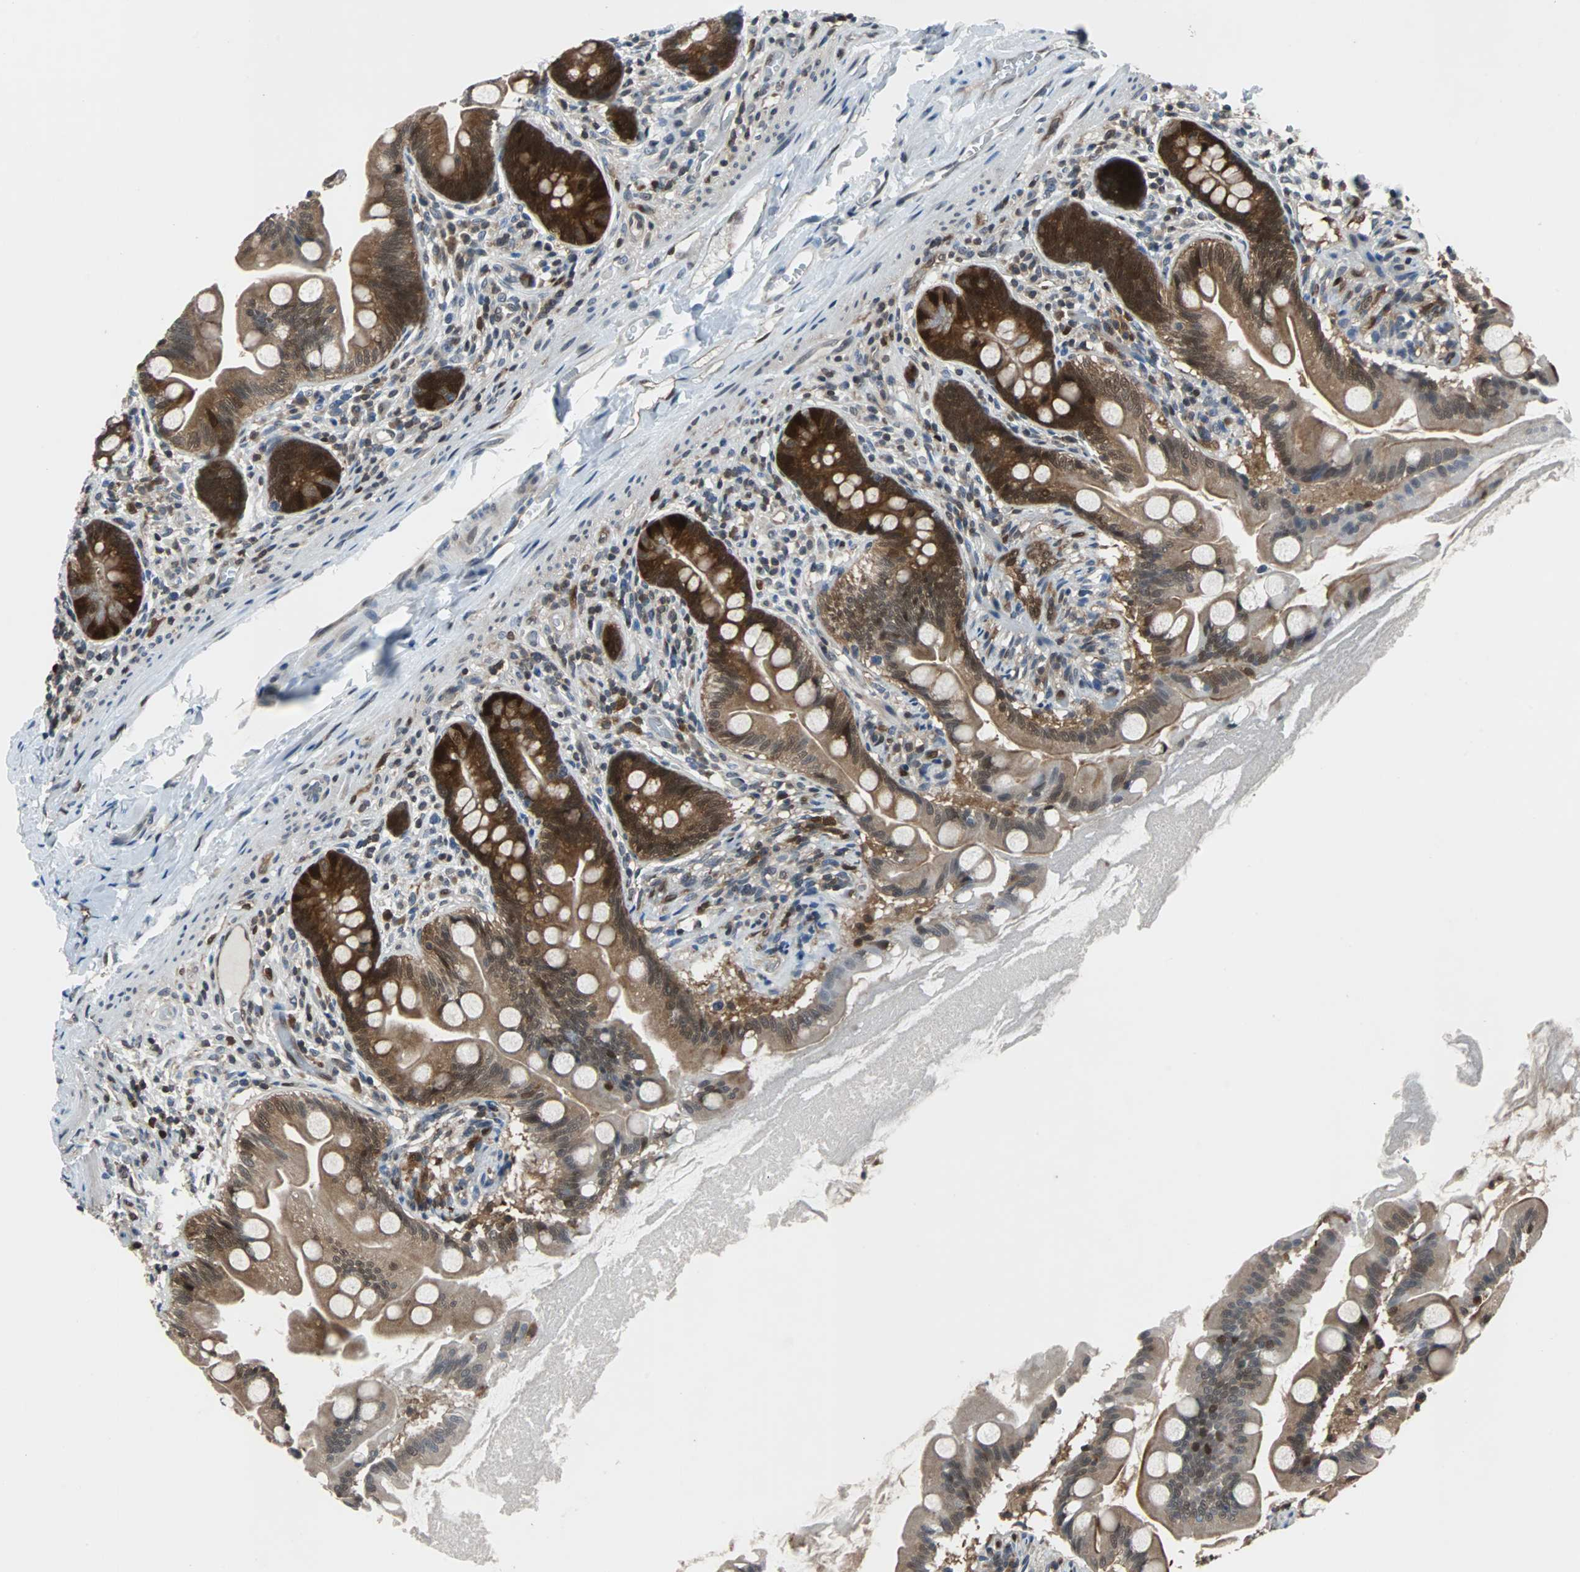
{"staining": {"intensity": "strong", "quantity": ">75%", "location": "cytoplasmic/membranous"}, "tissue": "small intestine", "cell_type": "Glandular cells", "image_type": "normal", "snomed": [{"axis": "morphology", "description": "Normal tissue, NOS"}, {"axis": "topography", "description": "Small intestine"}], "caption": "The immunohistochemical stain highlights strong cytoplasmic/membranous positivity in glandular cells of unremarkable small intestine. The staining was performed using DAB, with brown indicating positive protein expression. Nuclei are stained blue with hematoxylin.", "gene": "MAP2K6", "patient": {"sex": "female", "age": 56}}